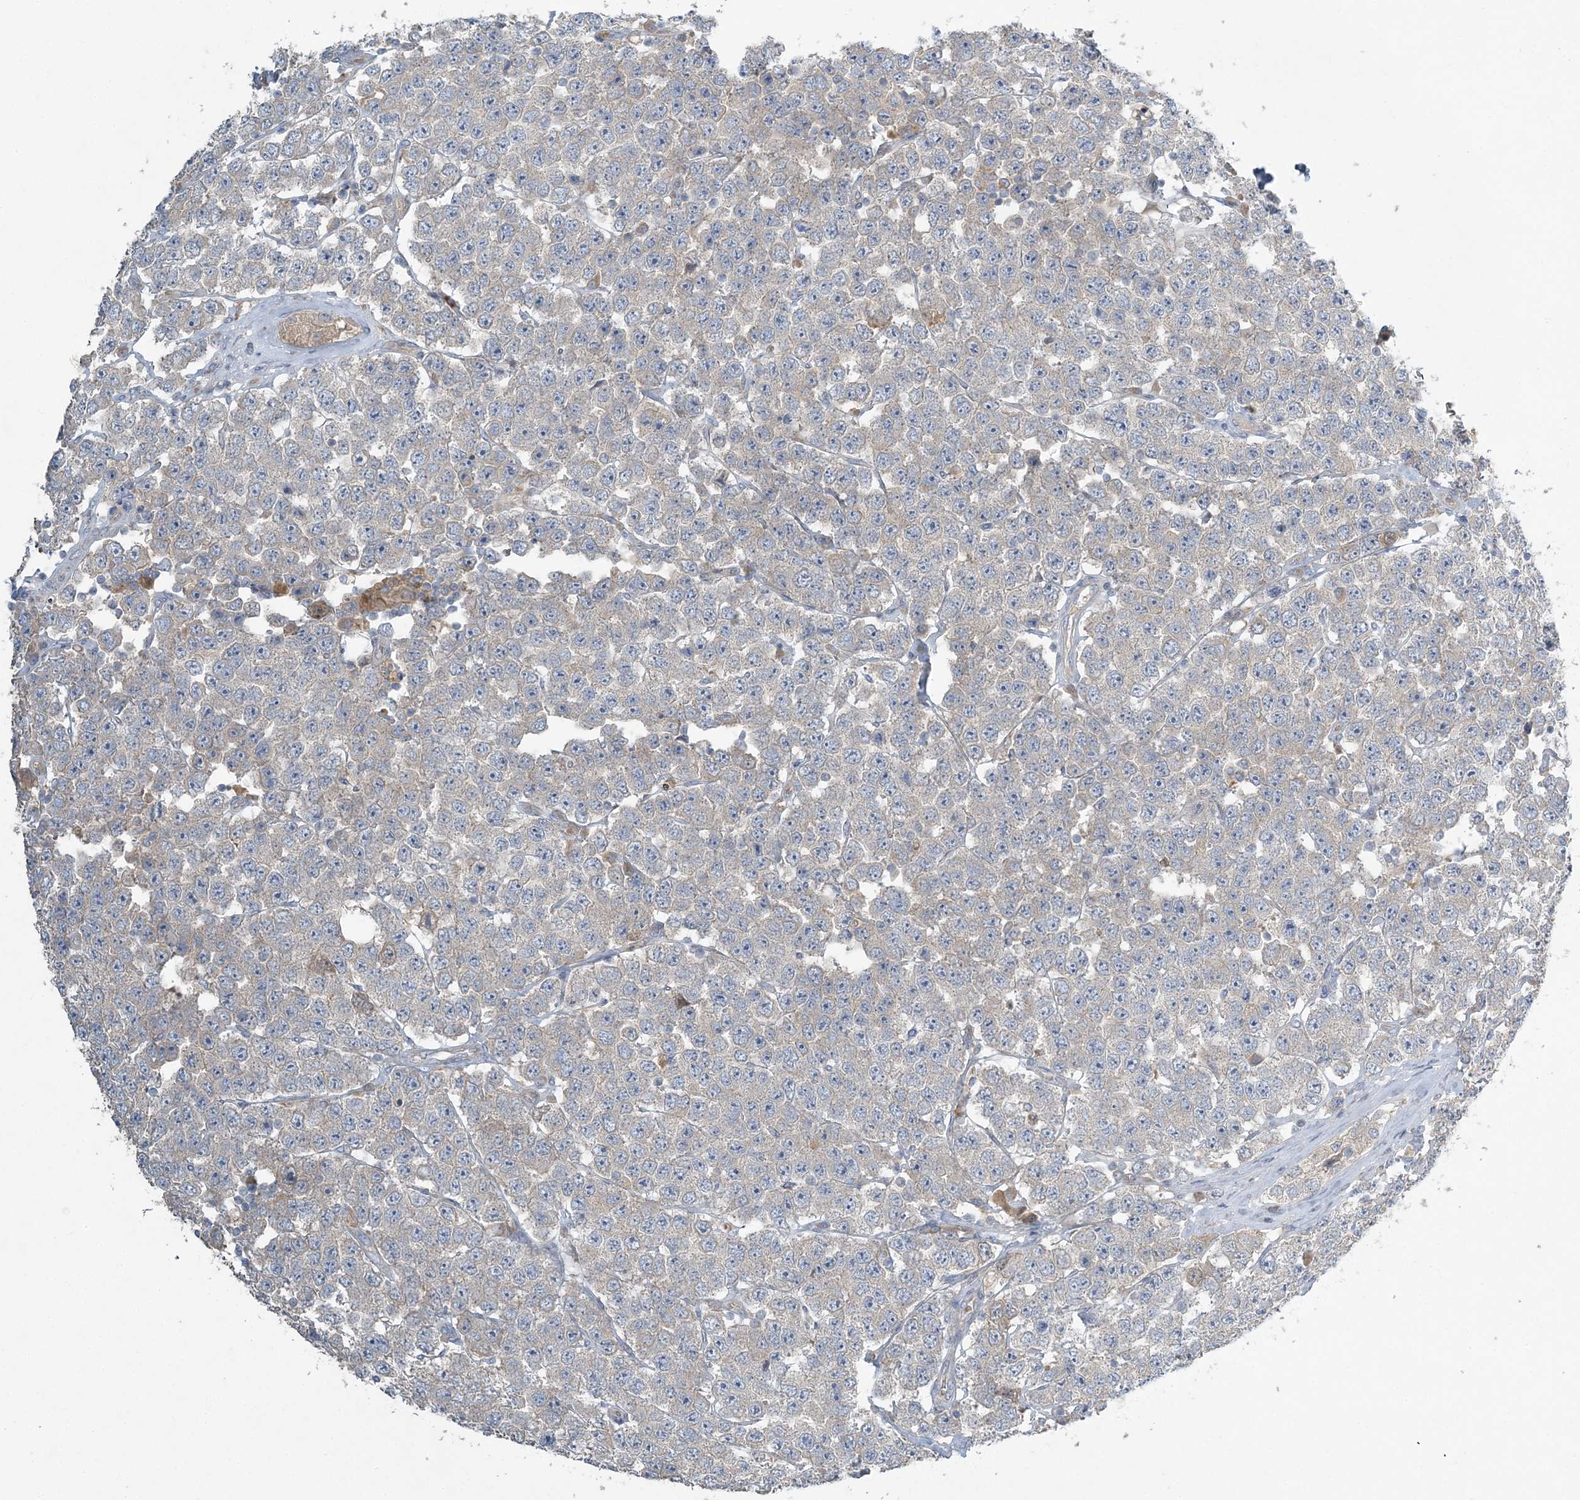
{"staining": {"intensity": "negative", "quantity": "none", "location": "none"}, "tissue": "testis cancer", "cell_type": "Tumor cells", "image_type": "cancer", "snomed": [{"axis": "morphology", "description": "Seminoma, NOS"}, {"axis": "topography", "description": "Testis"}], "caption": "DAB (3,3'-diaminobenzidine) immunohistochemical staining of human testis seminoma shows no significant positivity in tumor cells. Brightfield microscopy of immunohistochemistry stained with DAB (brown) and hematoxylin (blue), captured at high magnification.", "gene": "SLC4A10", "patient": {"sex": "male", "age": 28}}